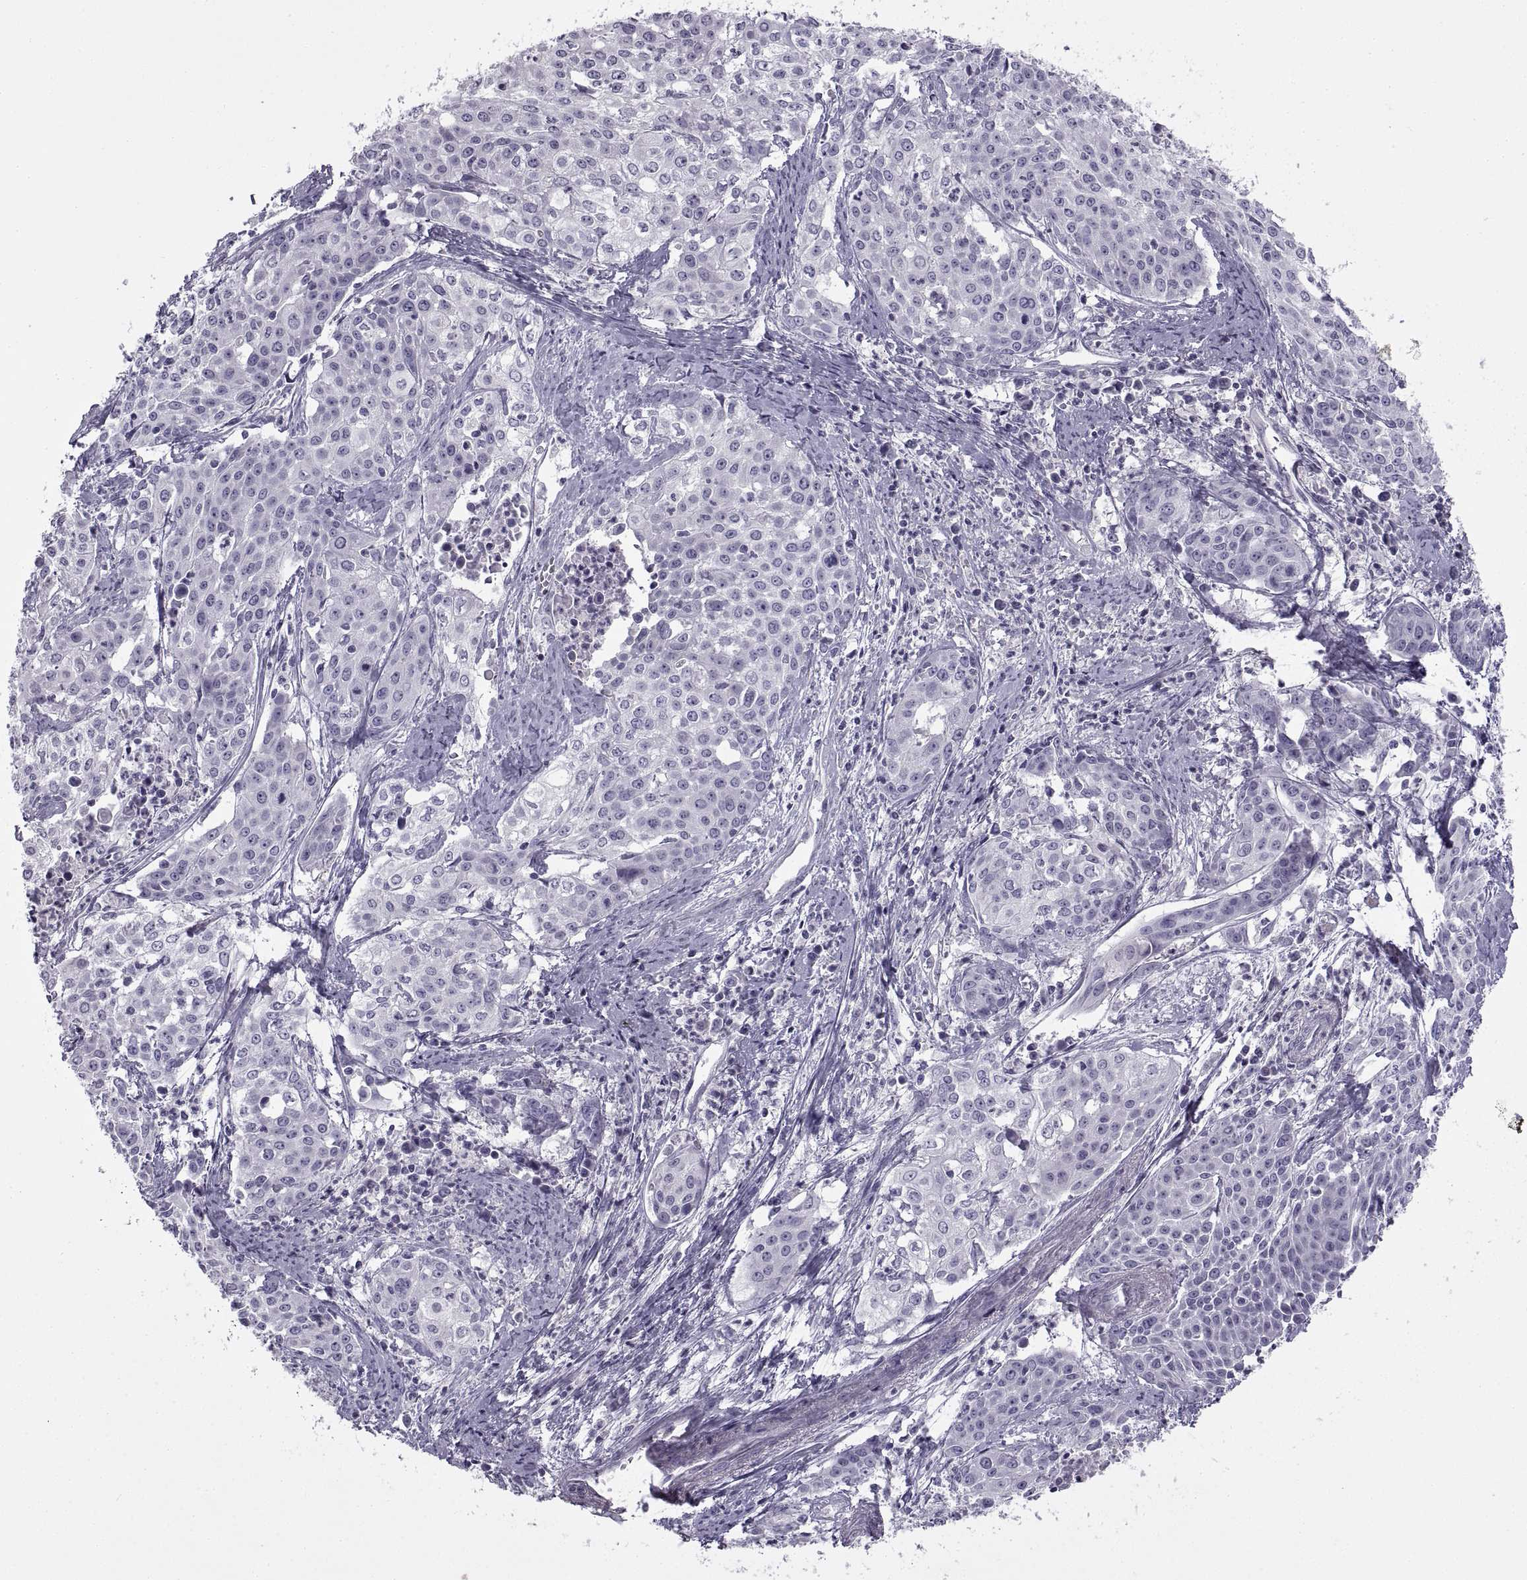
{"staining": {"intensity": "negative", "quantity": "none", "location": "none"}, "tissue": "cervical cancer", "cell_type": "Tumor cells", "image_type": "cancer", "snomed": [{"axis": "morphology", "description": "Squamous cell carcinoma, NOS"}, {"axis": "topography", "description": "Cervix"}], "caption": "Histopathology image shows no significant protein positivity in tumor cells of cervical cancer (squamous cell carcinoma).", "gene": "BSPH1", "patient": {"sex": "female", "age": 39}}